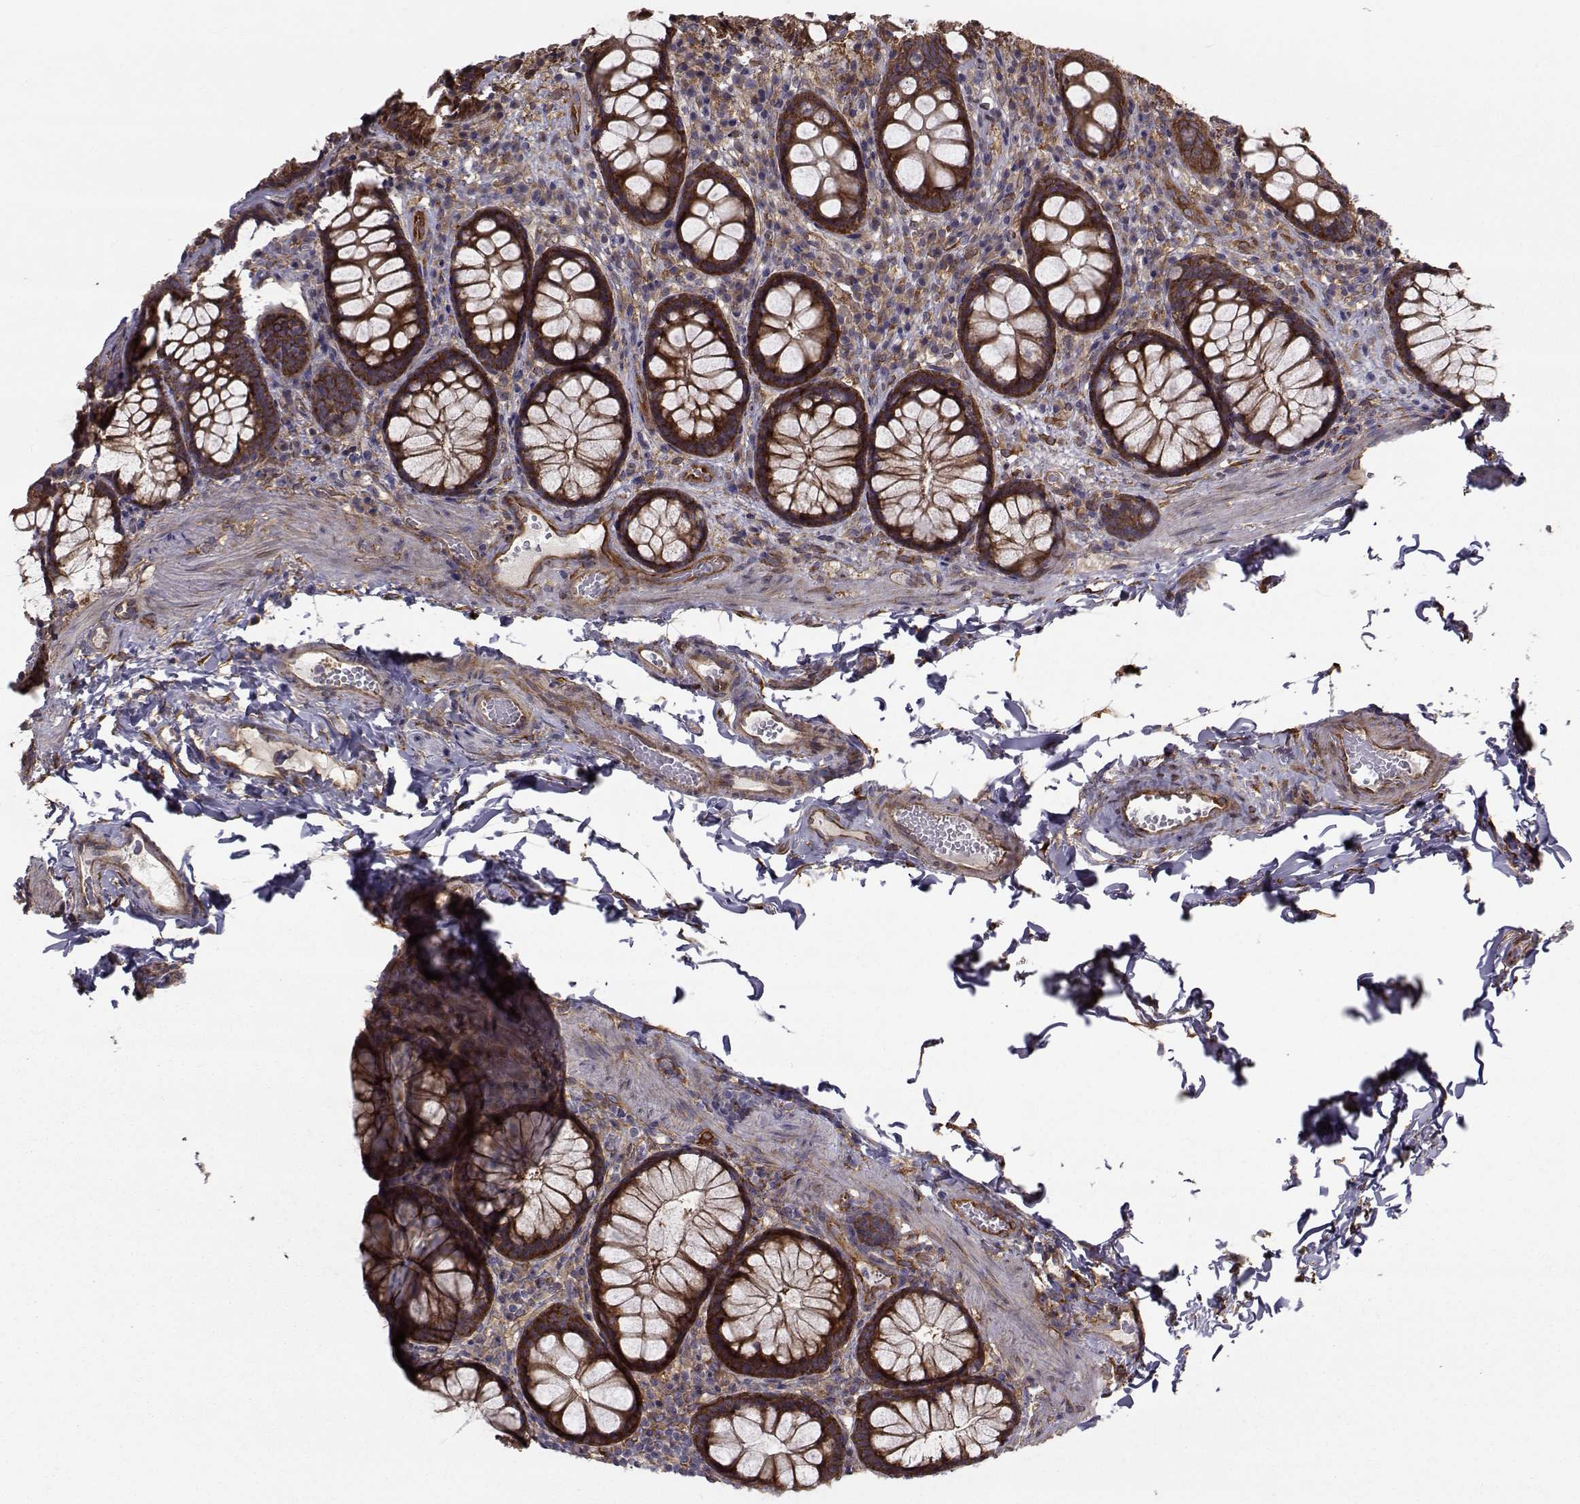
{"staining": {"intensity": "strong", "quantity": ">75%", "location": "cytoplasmic/membranous"}, "tissue": "colon", "cell_type": "Endothelial cells", "image_type": "normal", "snomed": [{"axis": "morphology", "description": "Normal tissue, NOS"}, {"axis": "topography", "description": "Colon"}], "caption": "Immunohistochemical staining of normal human colon exhibits >75% levels of strong cytoplasmic/membranous protein positivity in approximately >75% of endothelial cells.", "gene": "TRIP10", "patient": {"sex": "female", "age": 86}}